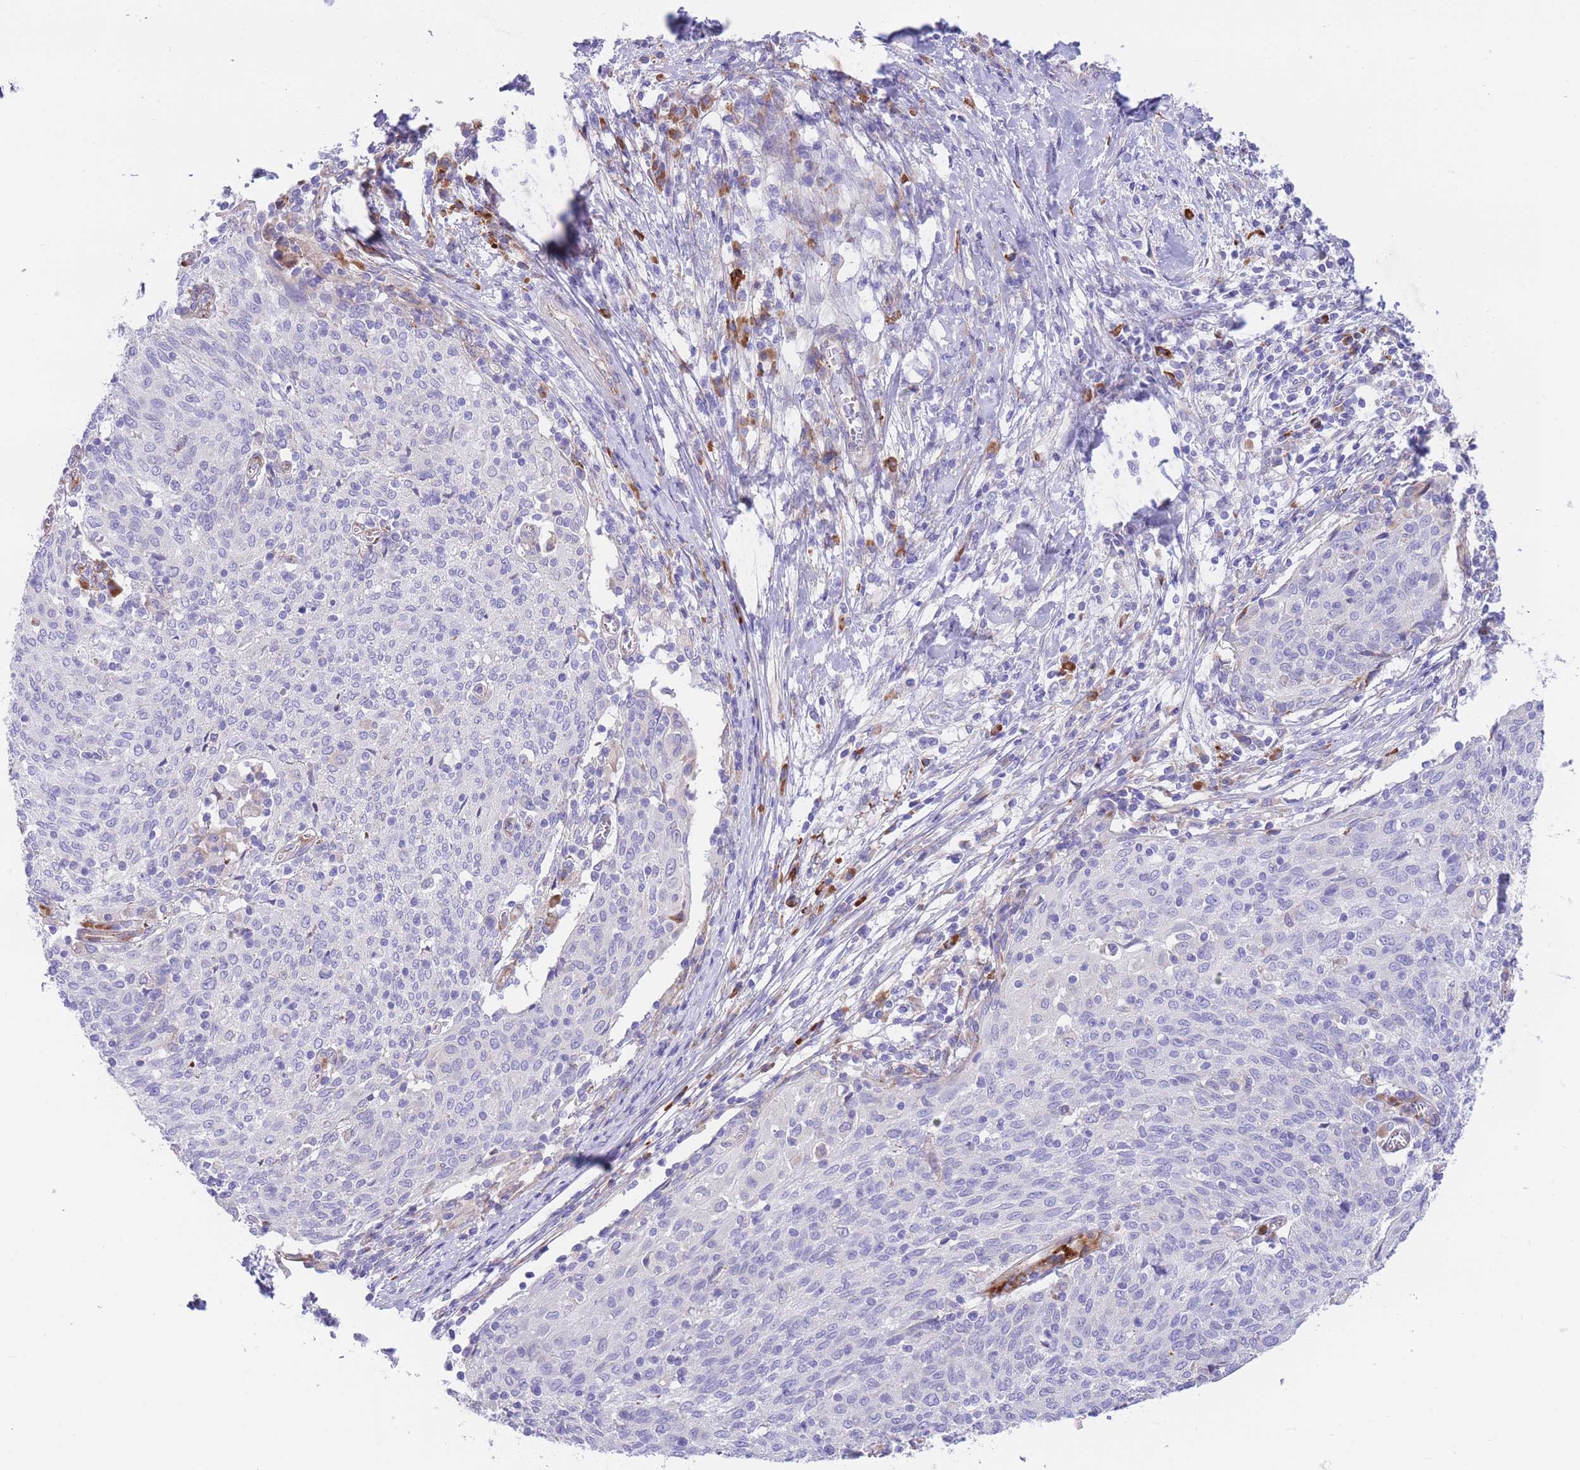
{"staining": {"intensity": "negative", "quantity": "none", "location": "none"}, "tissue": "cervical cancer", "cell_type": "Tumor cells", "image_type": "cancer", "snomed": [{"axis": "morphology", "description": "Squamous cell carcinoma, NOS"}, {"axis": "topography", "description": "Cervix"}], "caption": "Immunohistochemistry (IHC) histopathology image of human squamous cell carcinoma (cervical) stained for a protein (brown), which displays no staining in tumor cells.", "gene": "DET1", "patient": {"sex": "female", "age": 52}}